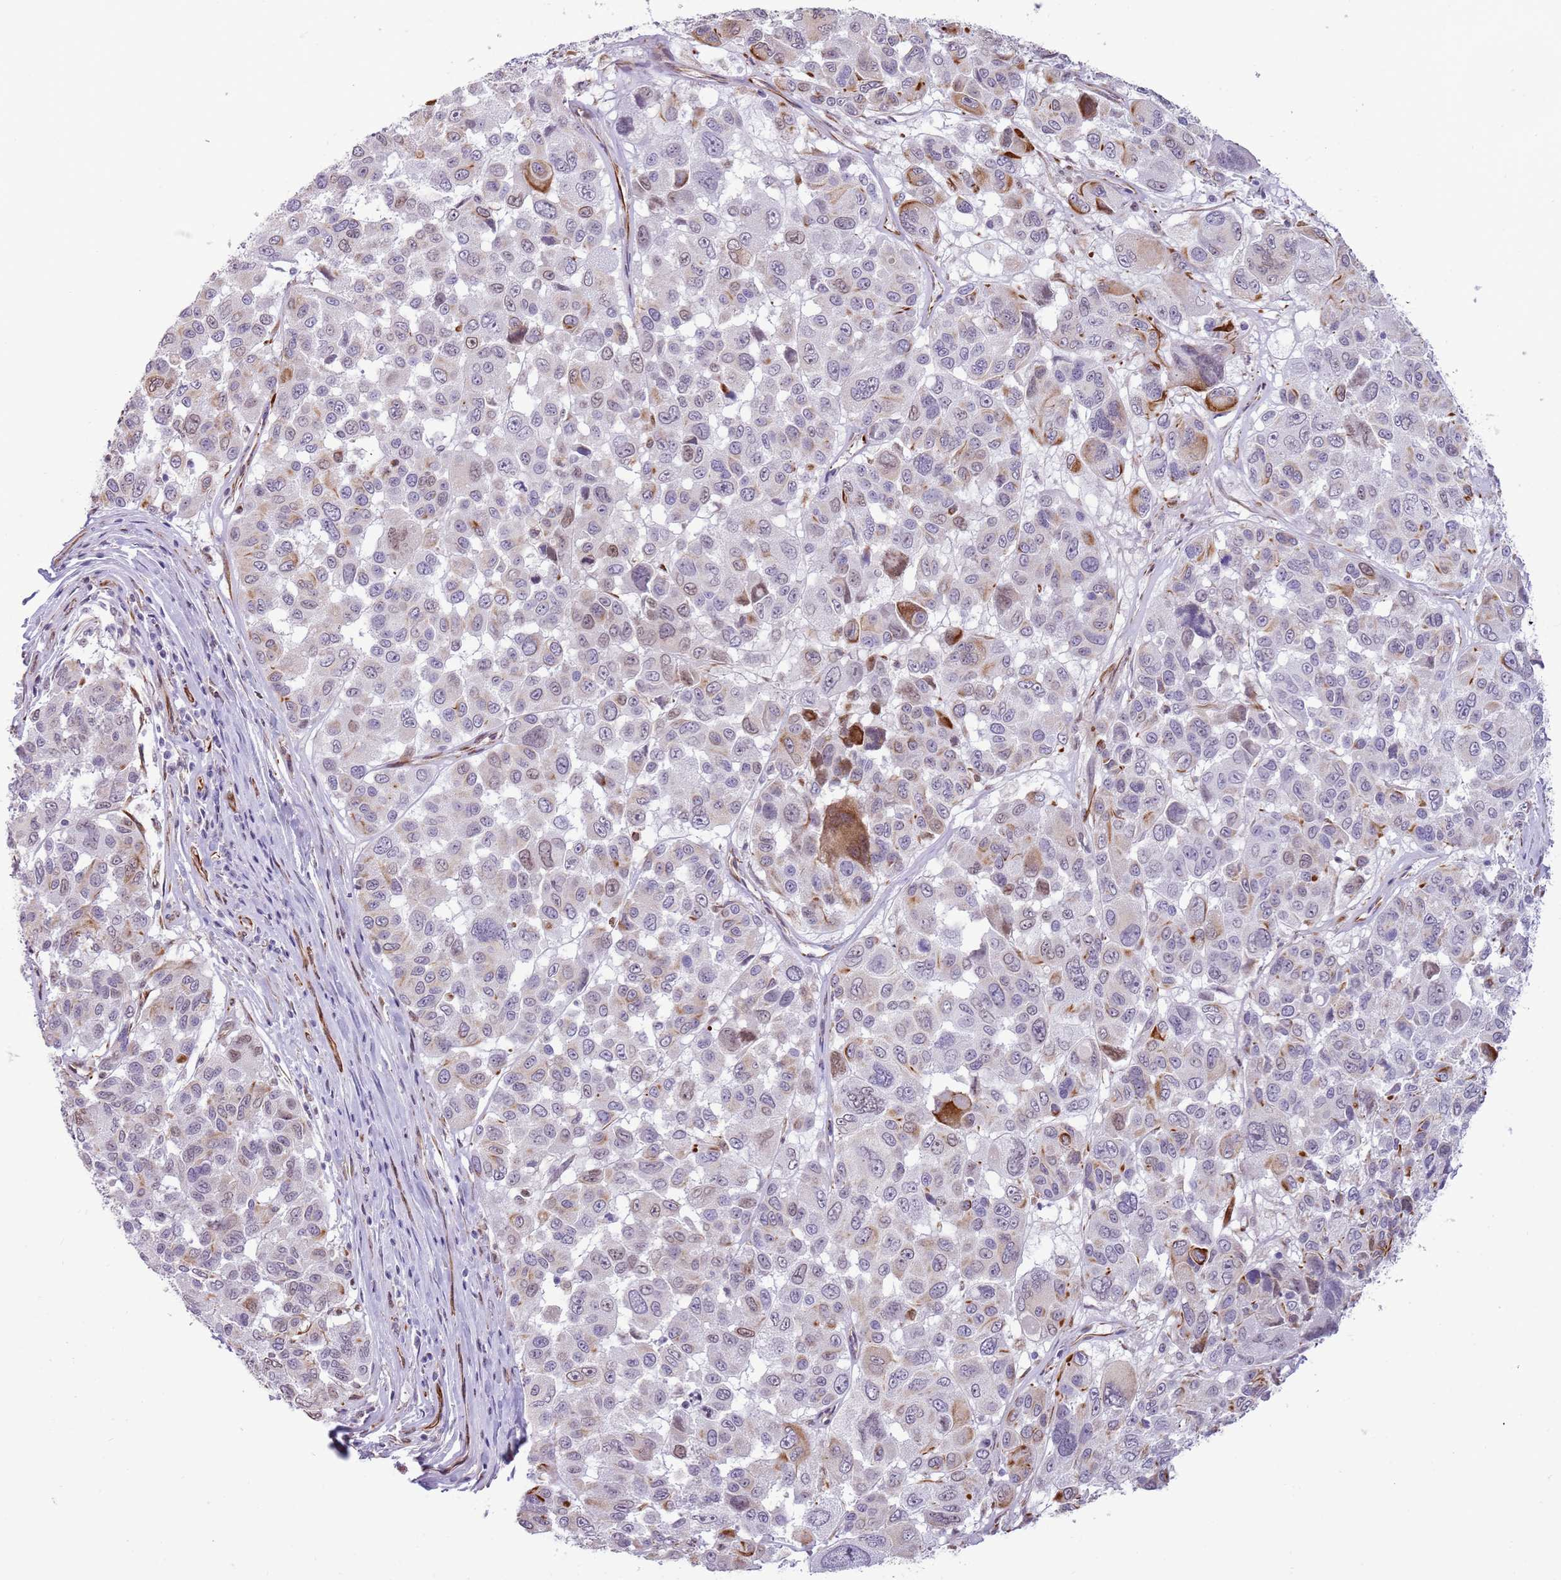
{"staining": {"intensity": "moderate", "quantity": "<25%", "location": "cytoplasmic/membranous"}, "tissue": "melanoma", "cell_type": "Tumor cells", "image_type": "cancer", "snomed": [{"axis": "morphology", "description": "Malignant melanoma, NOS"}, {"axis": "topography", "description": "Skin"}], "caption": "Immunohistochemical staining of human malignant melanoma displays moderate cytoplasmic/membranous protein staining in approximately <25% of tumor cells. Using DAB (brown) and hematoxylin (blue) stains, captured at high magnification using brightfield microscopy.", "gene": "NBPF3", "patient": {"sex": "female", "age": 66}}